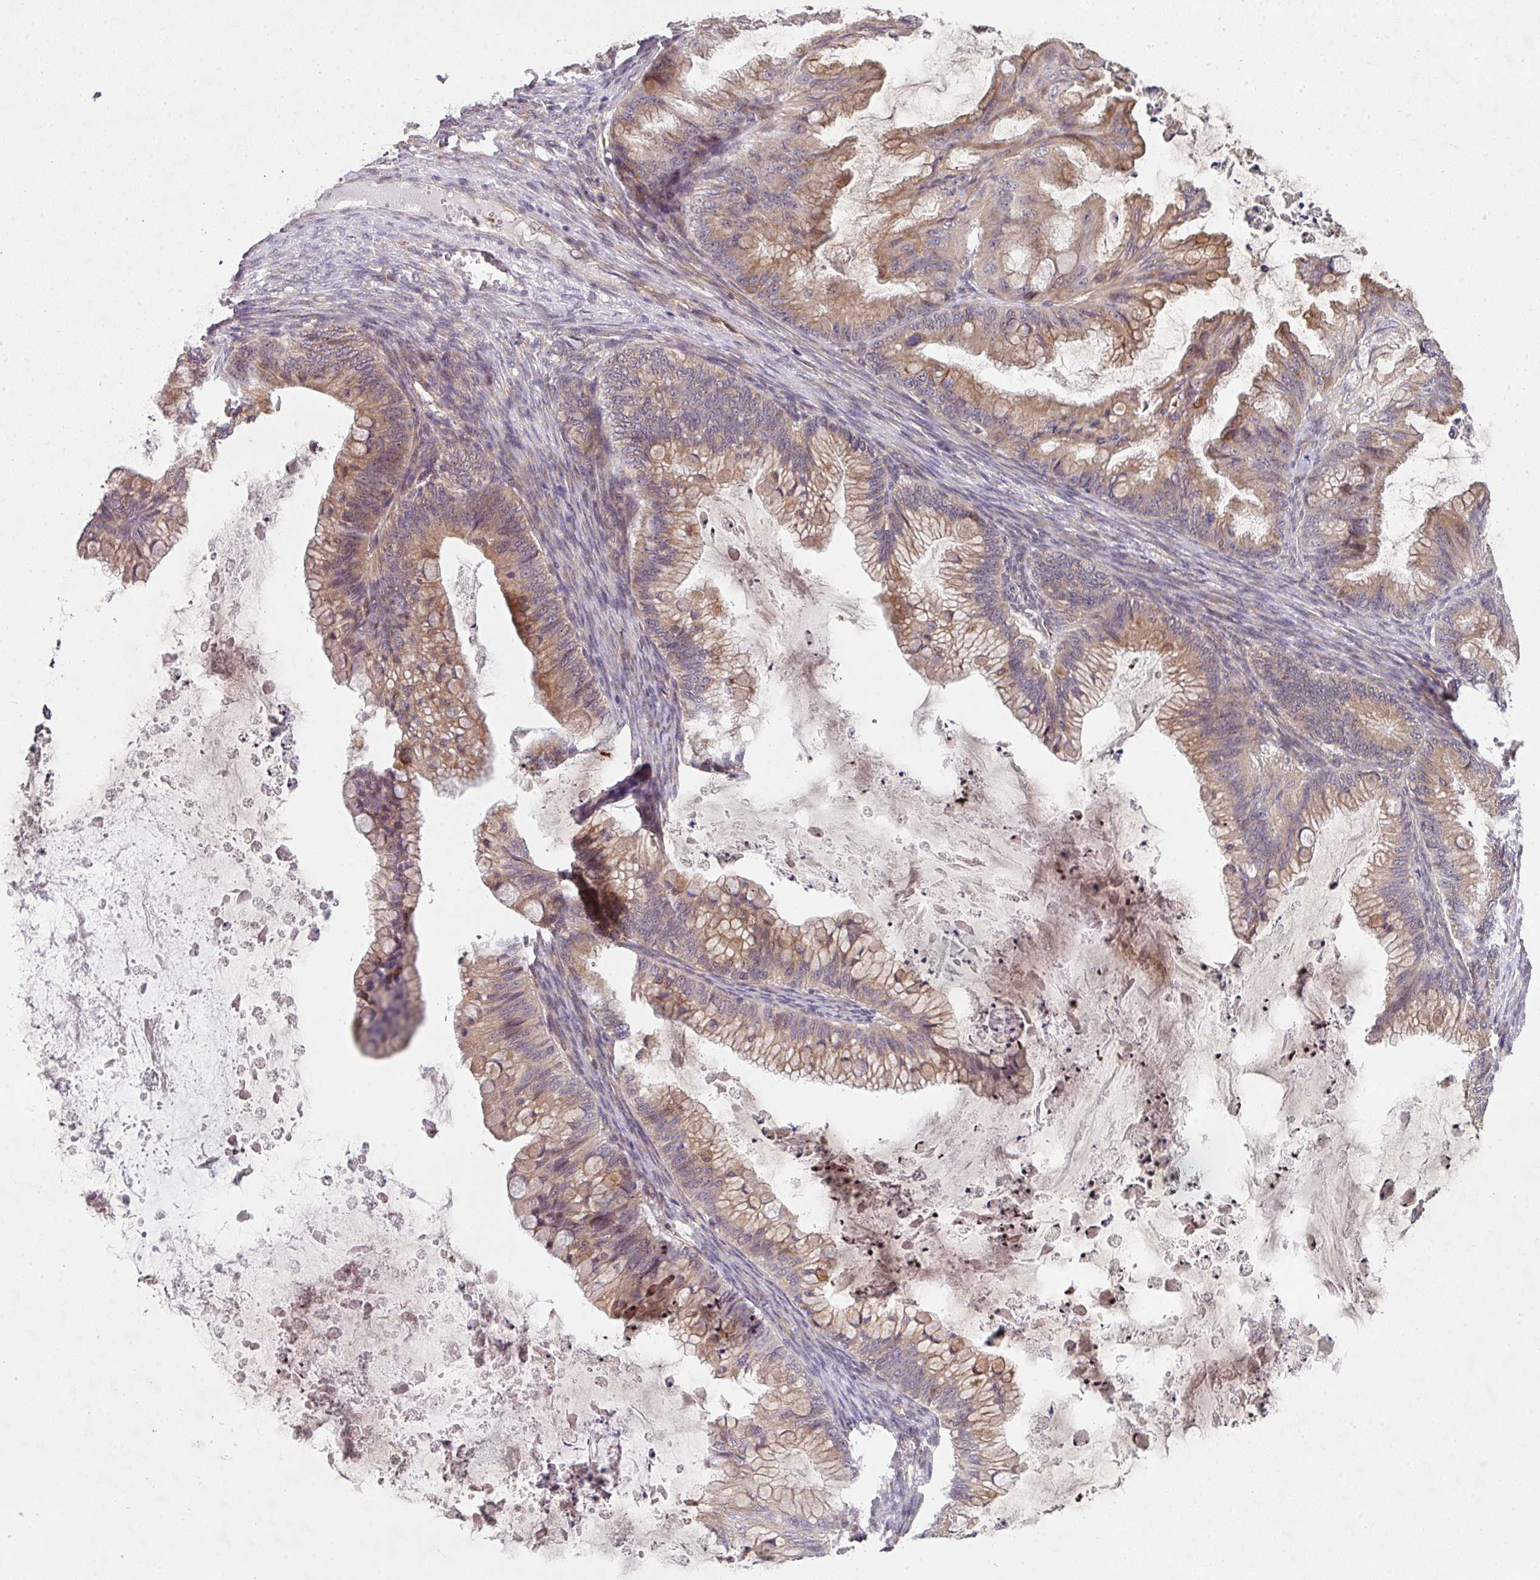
{"staining": {"intensity": "moderate", "quantity": ">75%", "location": "cytoplasmic/membranous"}, "tissue": "ovarian cancer", "cell_type": "Tumor cells", "image_type": "cancer", "snomed": [{"axis": "morphology", "description": "Cystadenocarcinoma, mucinous, NOS"}, {"axis": "topography", "description": "Ovary"}], "caption": "Immunohistochemistry of mucinous cystadenocarcinoma (ovarian) reveals medium levels of moderate cytoplasmic/membranous expression in about >75% of tumor cells.", "gene": "CAMLG", "patient": {"sex": "female", "age": 35}}